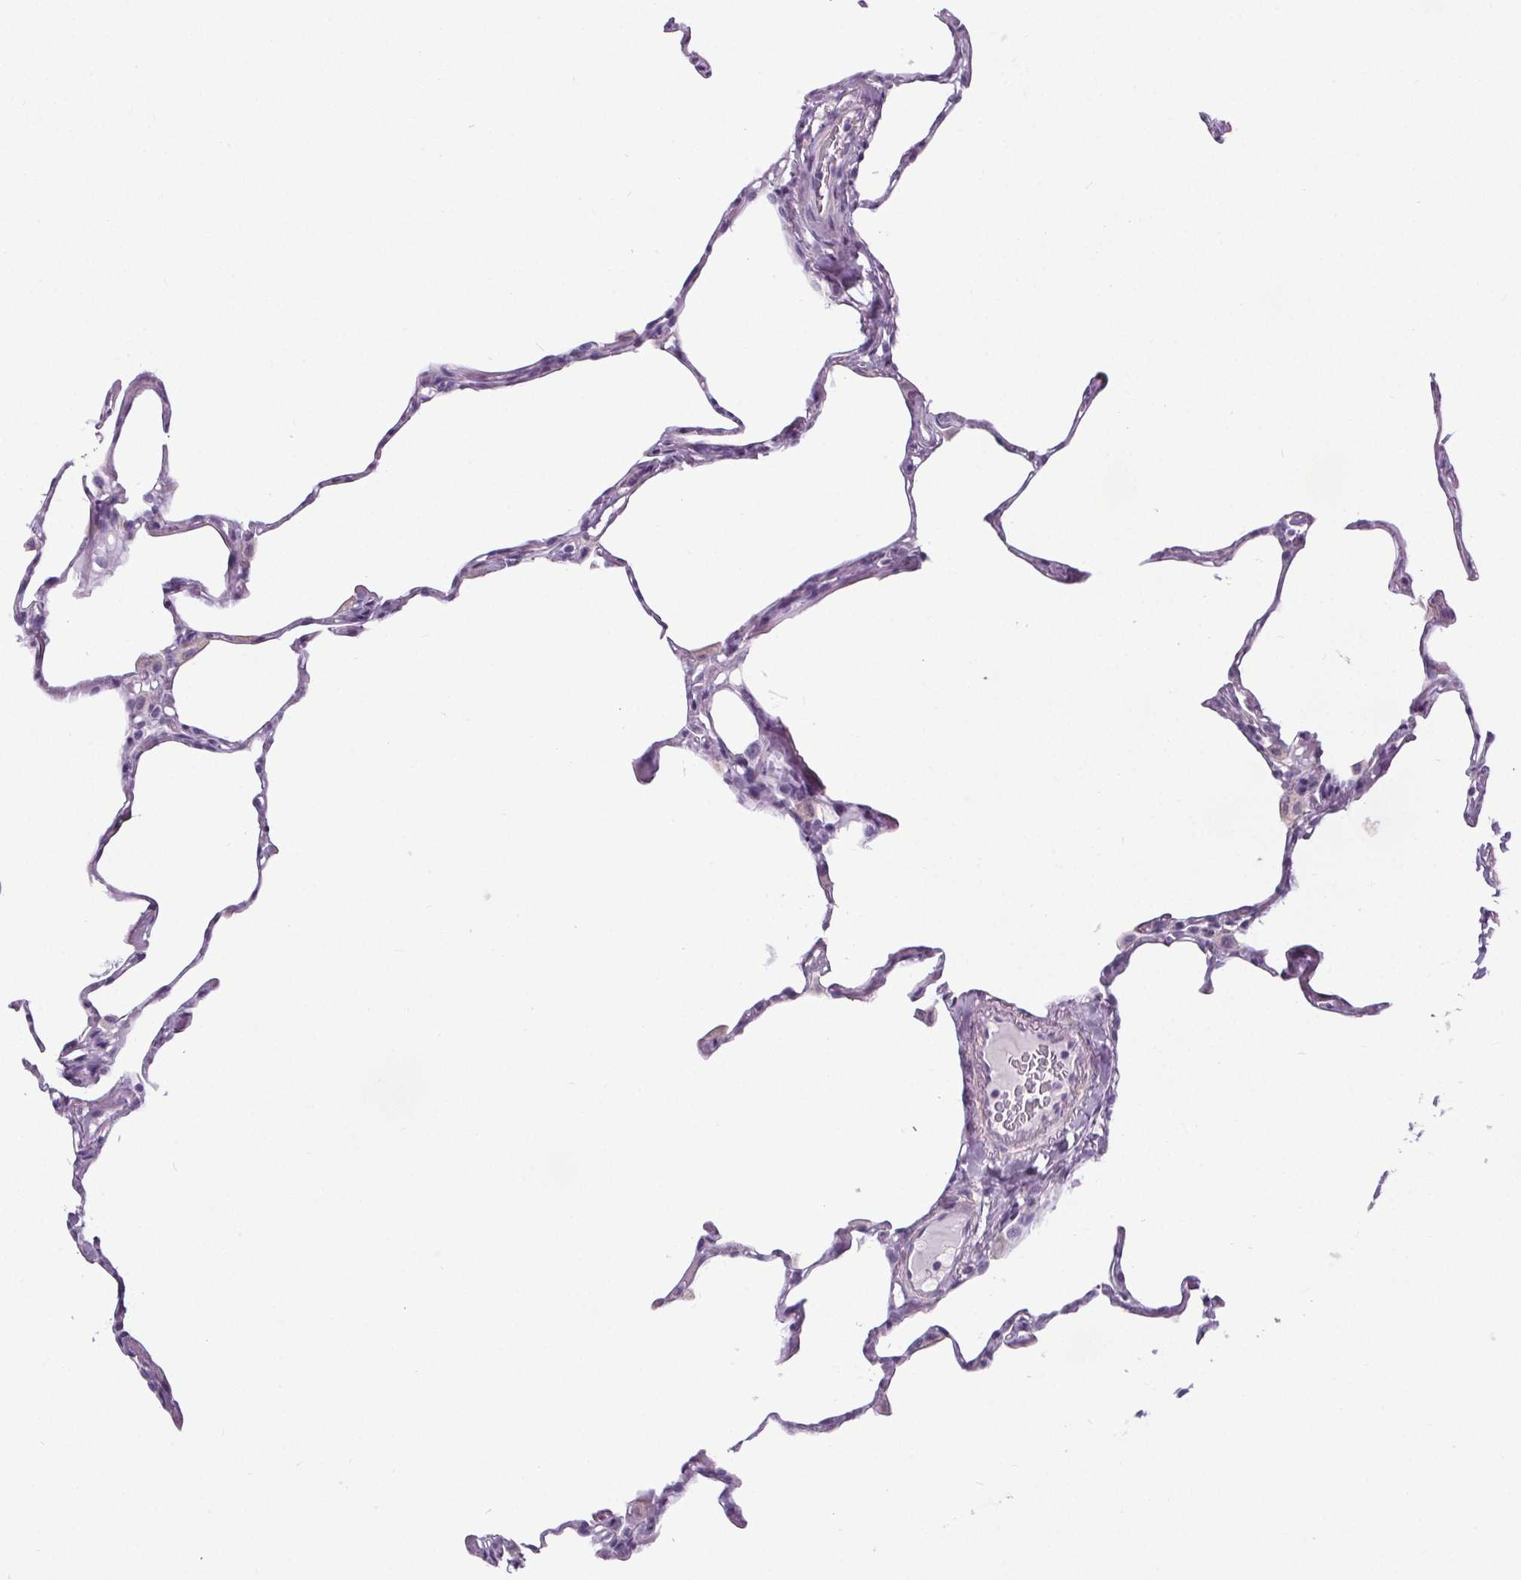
{"staining": {"intensity": "negative", "quantity": "none", "location": "none"}, "tissue": "lung", "cell_type": "Alveolar cells", "image_type": "normal", "snomed": [{"axis": "morphology", "description": "Normal tissue, NOS"}, {"axis": "topography", "description": "Lung"}], "caption": "A high-resolution image shows IHC staining of benign lung, which exhibits no significant expression in alveolar cells.", "gene": "ELAVL2", "patient": {"sex": "male", "age": 65}}